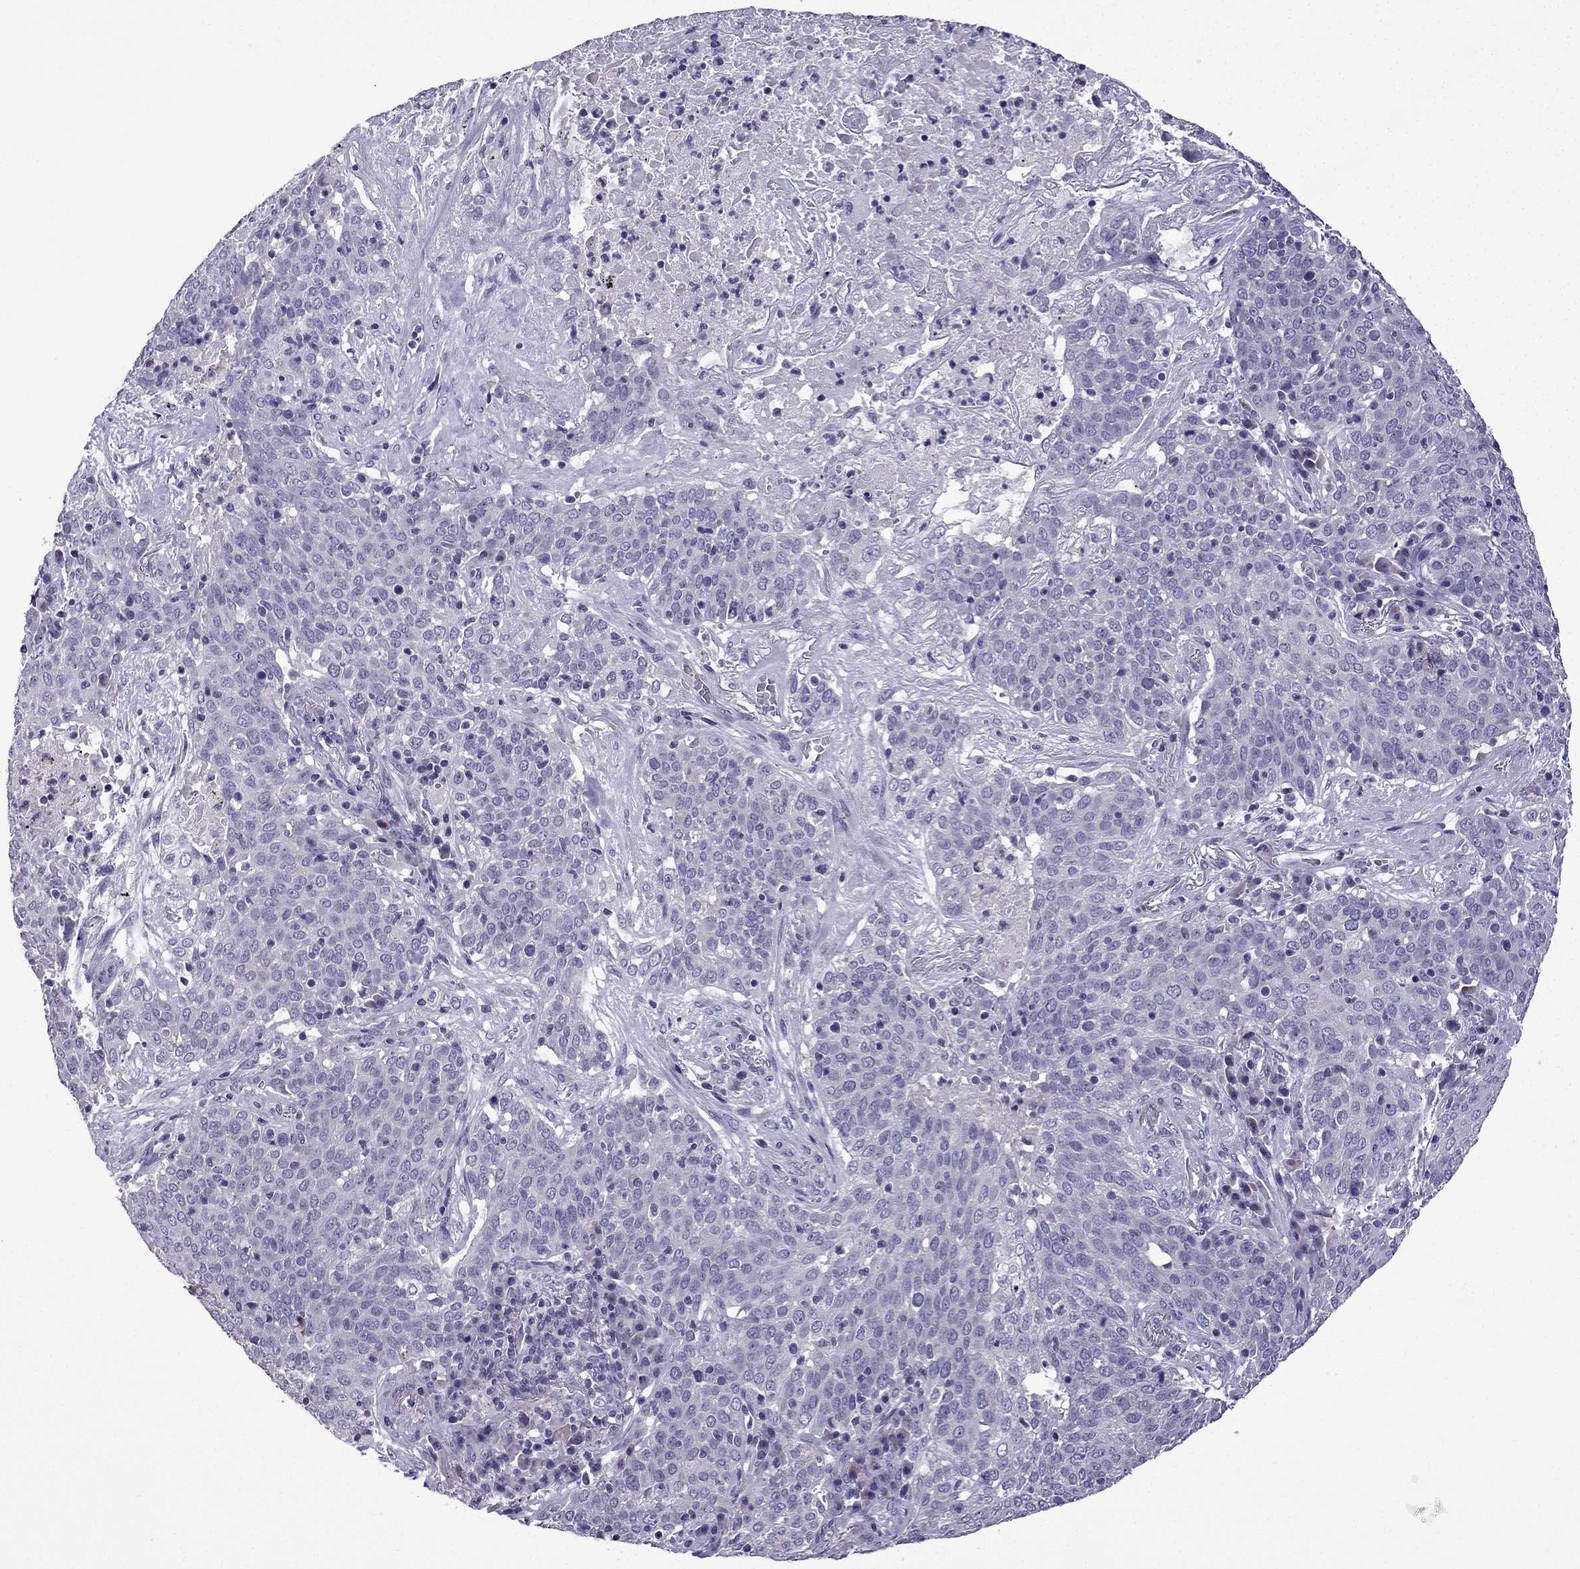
{"staining": {"intensity": "negative", "quantity": "none", "location": "none"}, "tissue": "lung cancer", "cell_type": "Tumor cells", "image_type": "cancer", "snomed": [{"axis": "morphology", "description": "Squamous cell carcinoma, NOS"}, {"axis": "topography", "description": "Lung"}], "caption": "There is no significant expression in tumor cells of lung cancer.", "gene": "TTN", "patient": {"sex": "male", "age": 82}}